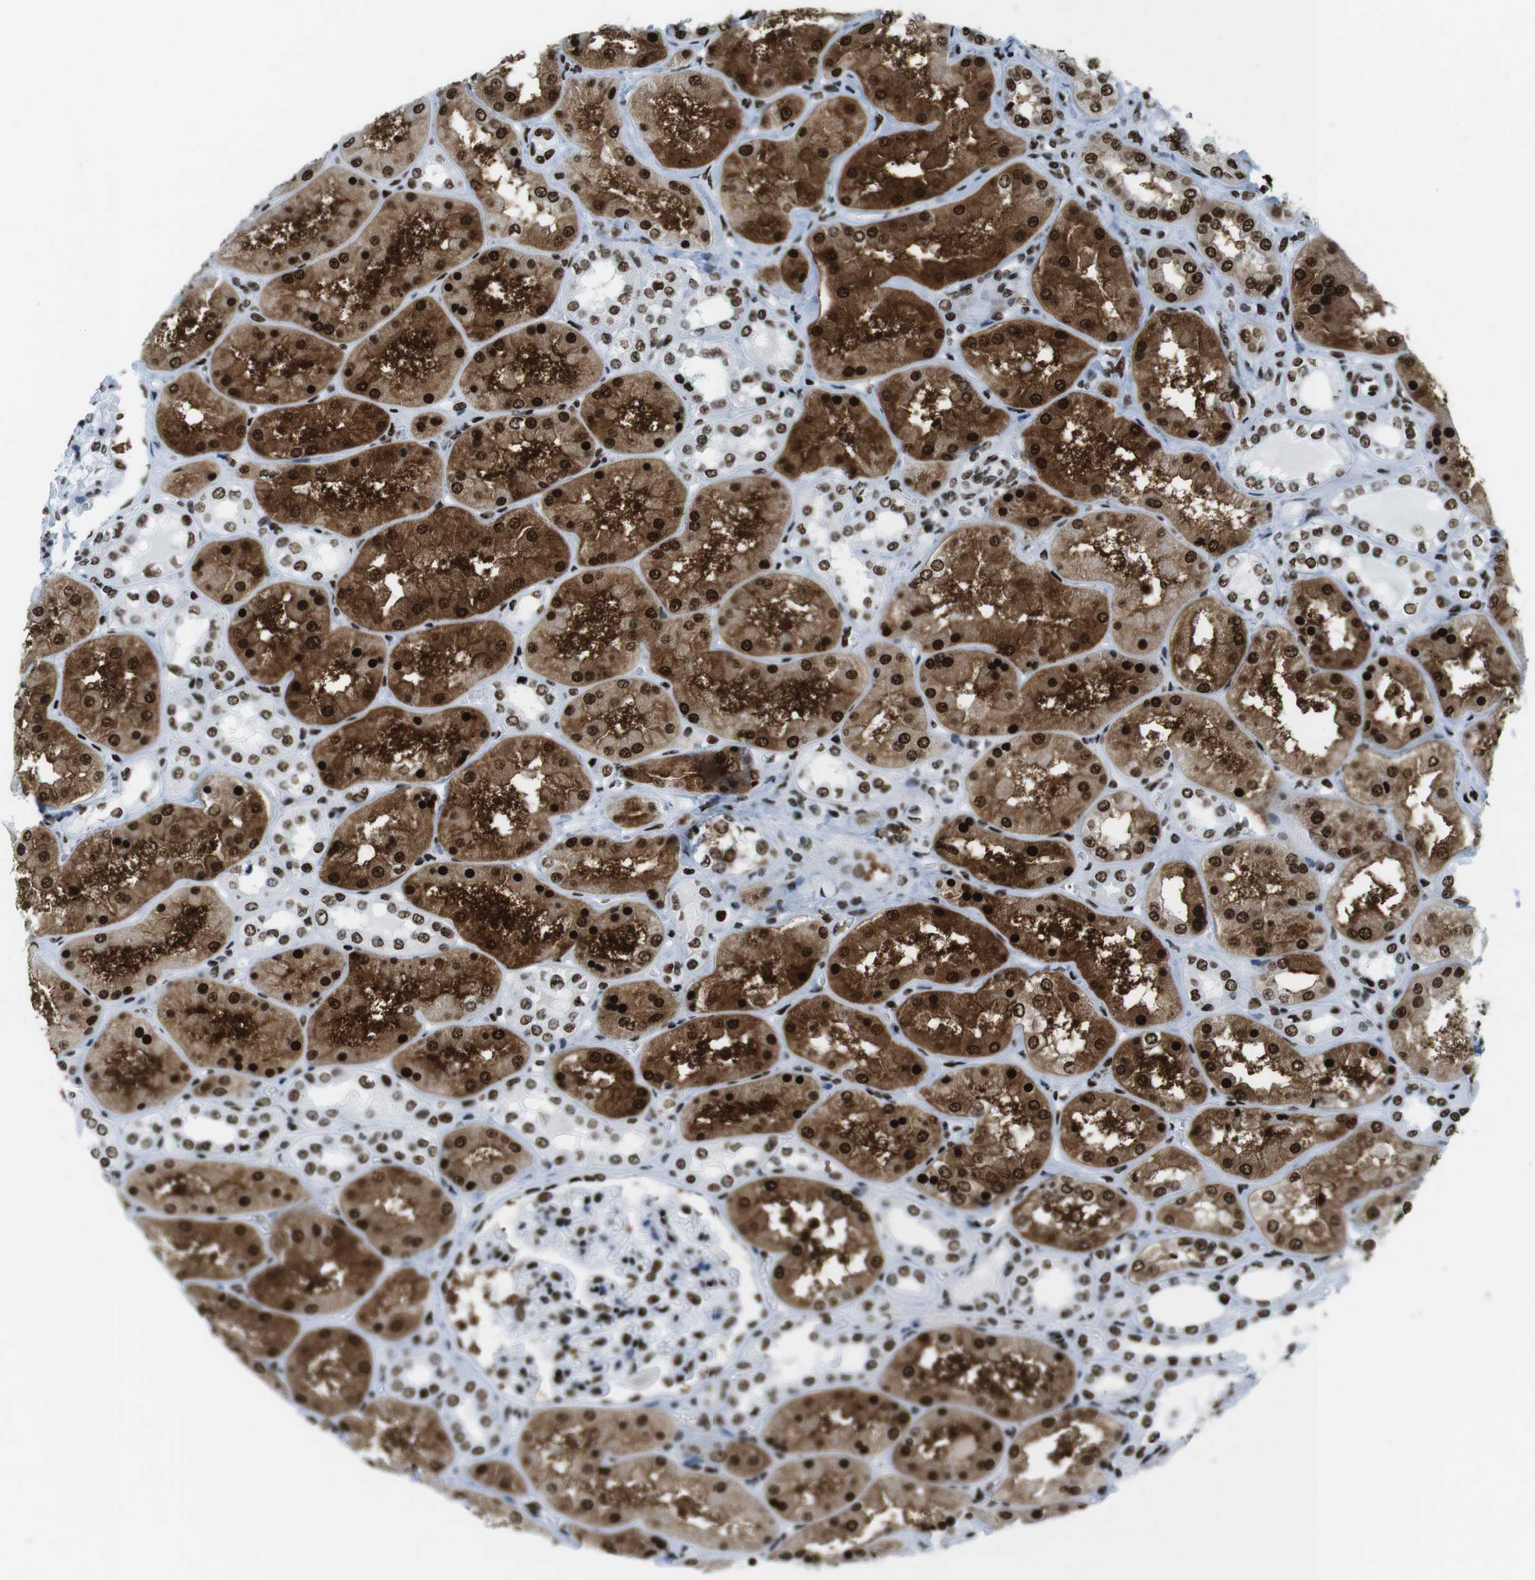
{"staining": {"intensity": "strong", "quantity": ">75%", "location": "nuclear"}, "tissue": "kidney", "cell_type": "Cells in glomeruli", "image_type": "normal", "snomed": [{"axis": "morphology", "description": "Normal tissue, NOS"}, {"axis": "topography", "description": "Kidney"}], "caption": "The image demonstrates immunohistochemical staining of benign kidney. There is strong nuclear expression is seen in about >75% of cells in glomeruli.", "gene": "CITED2", "patient": {"sex": "female", "age": 56}}